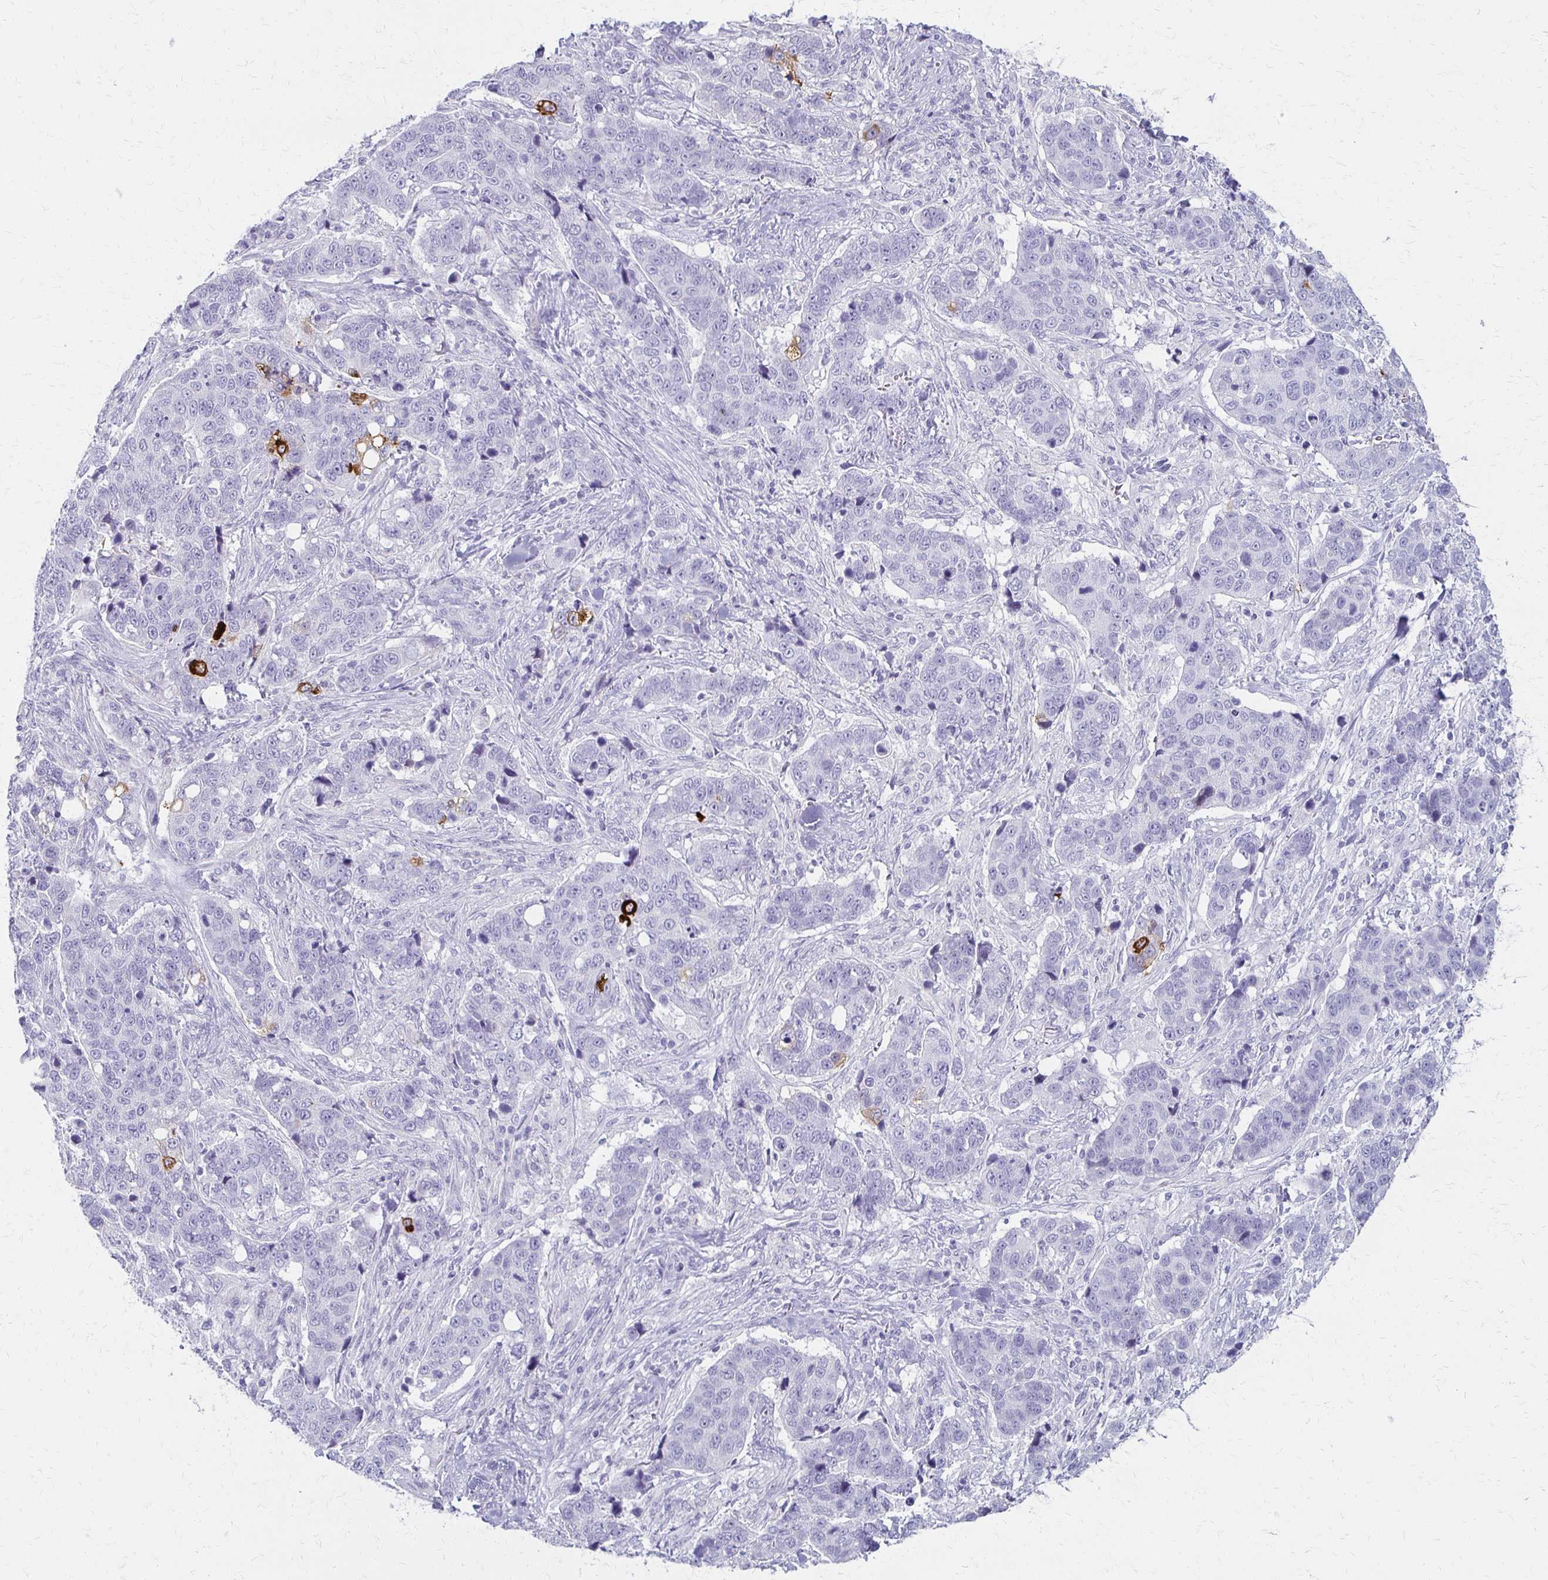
{"staining": {"intensity": "strong", "quantity": "<25%", "location": "cytoplasmic/membranous"}, "tissue": "lung cancer", "cell_type": "Tumor cells", "image_type": "cancer", "snomed": [{"axis": "morphology", "description": "Squamous cell carcinoma, NOS"}, {"axis": "topography", "description": "Lymph node"}, {"axis": "topography", "description": "Lung"}], "caption": "IHC image of neoplastic tissue: human squamous cell carcinoma (lung) stained using IHC demonstrates medium levels of strong protein expression localized specifically in the cytoplasmic/membranous of tumor cells, appearing as a cytoplasmic/membranous brown color.", "gene": "IVL", "patient": {"sex": "male", "age": 61}}